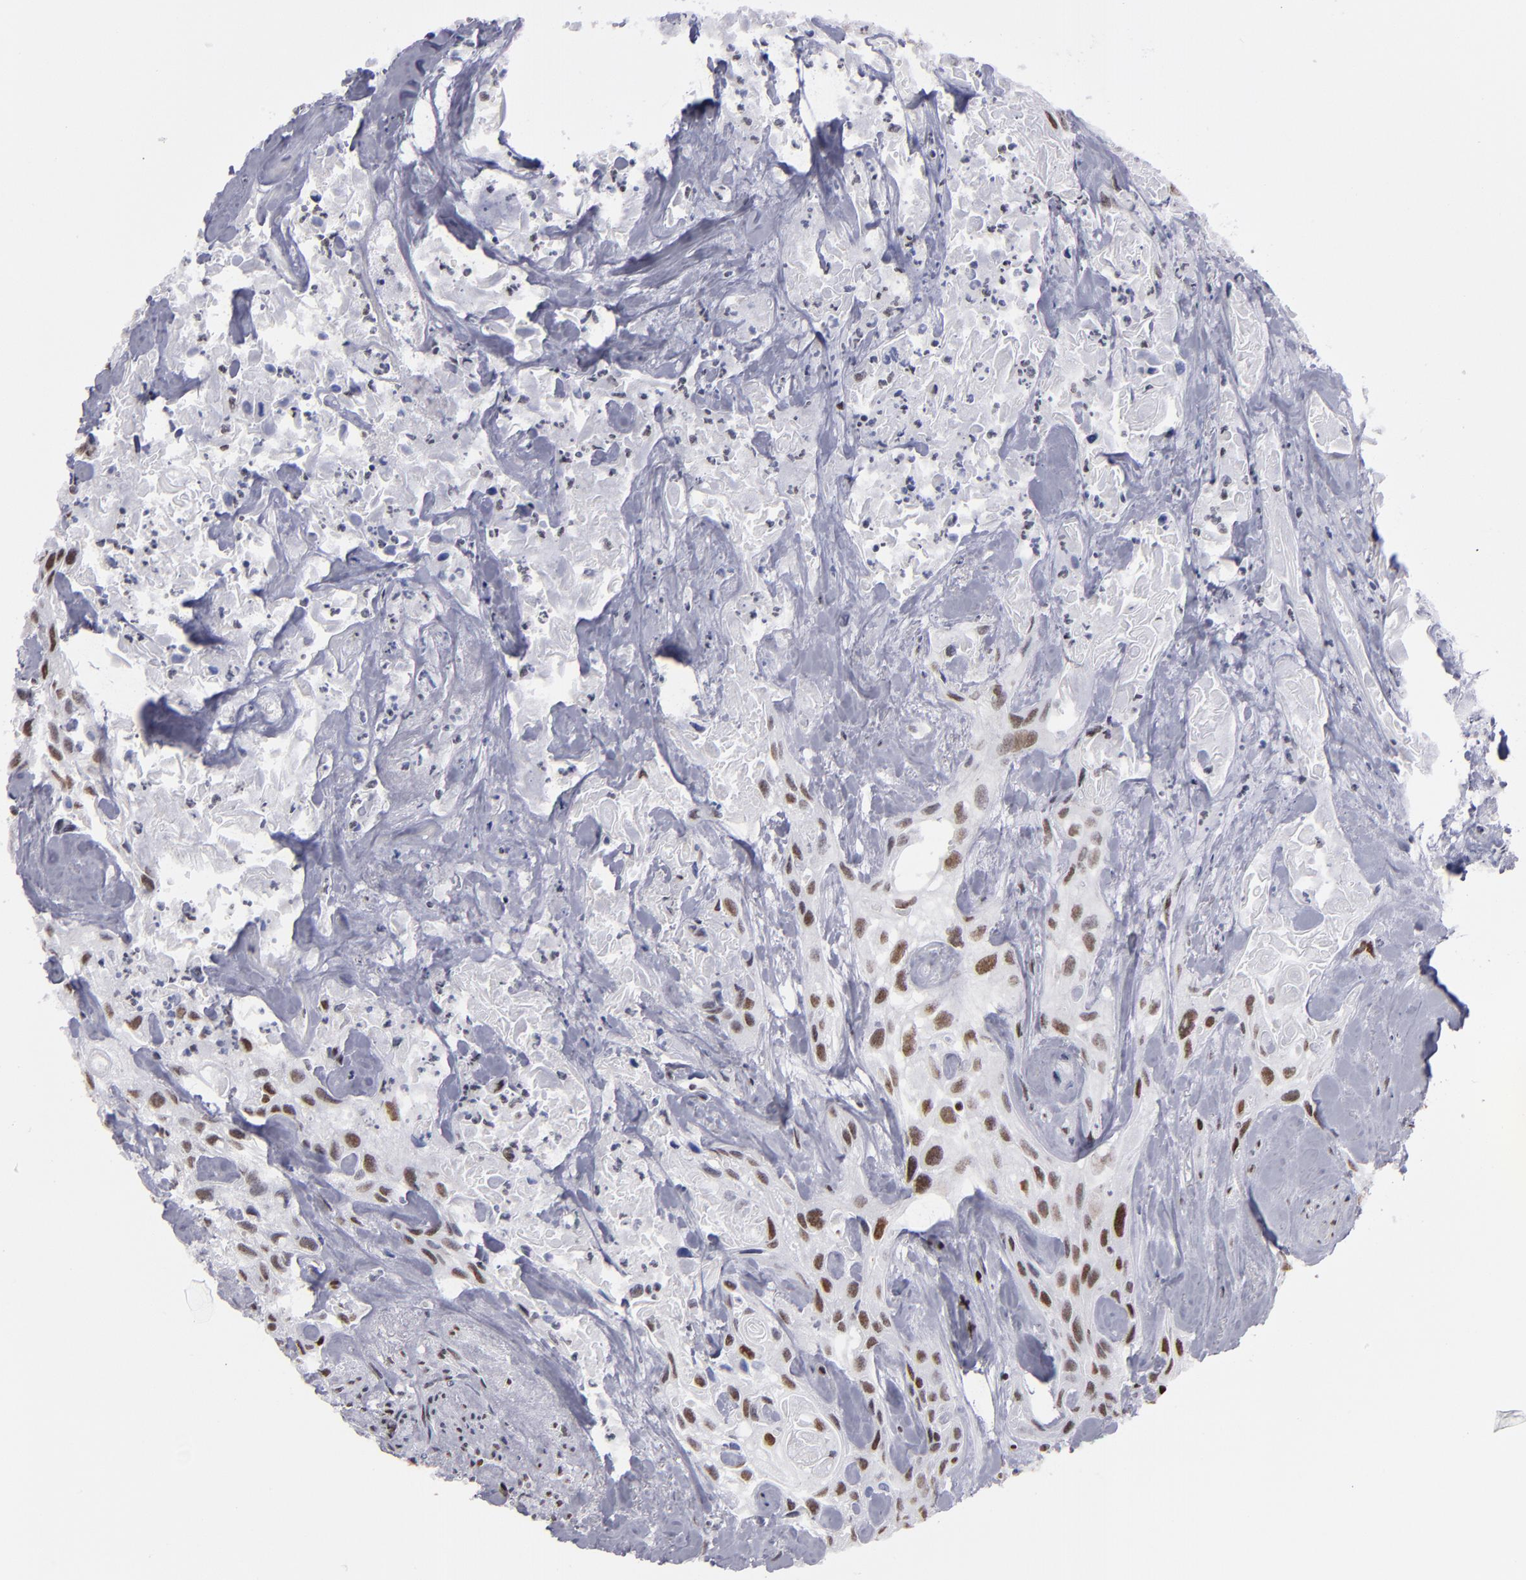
{"staining": {"intensity": "moderate", "quantity": ">75%", "location": "nuclear"}, "tissue": "urothelial cancer", "cell_type": "Tumor cells", "image_type": "cancer", "snomed": [{"axis": "morphology", "description": "Urothelial carcinoma, High grade"}, {"axis": "topography", "description": "Urinary bladder"}], "caption": "A histopathology image of human urothelial carcinoma (high-grade) stained for a protein reveals moderate nuclear brown staining in tumor cells.", "gene": "TERF2", "patient": {"sex": "female", "age": 84}}